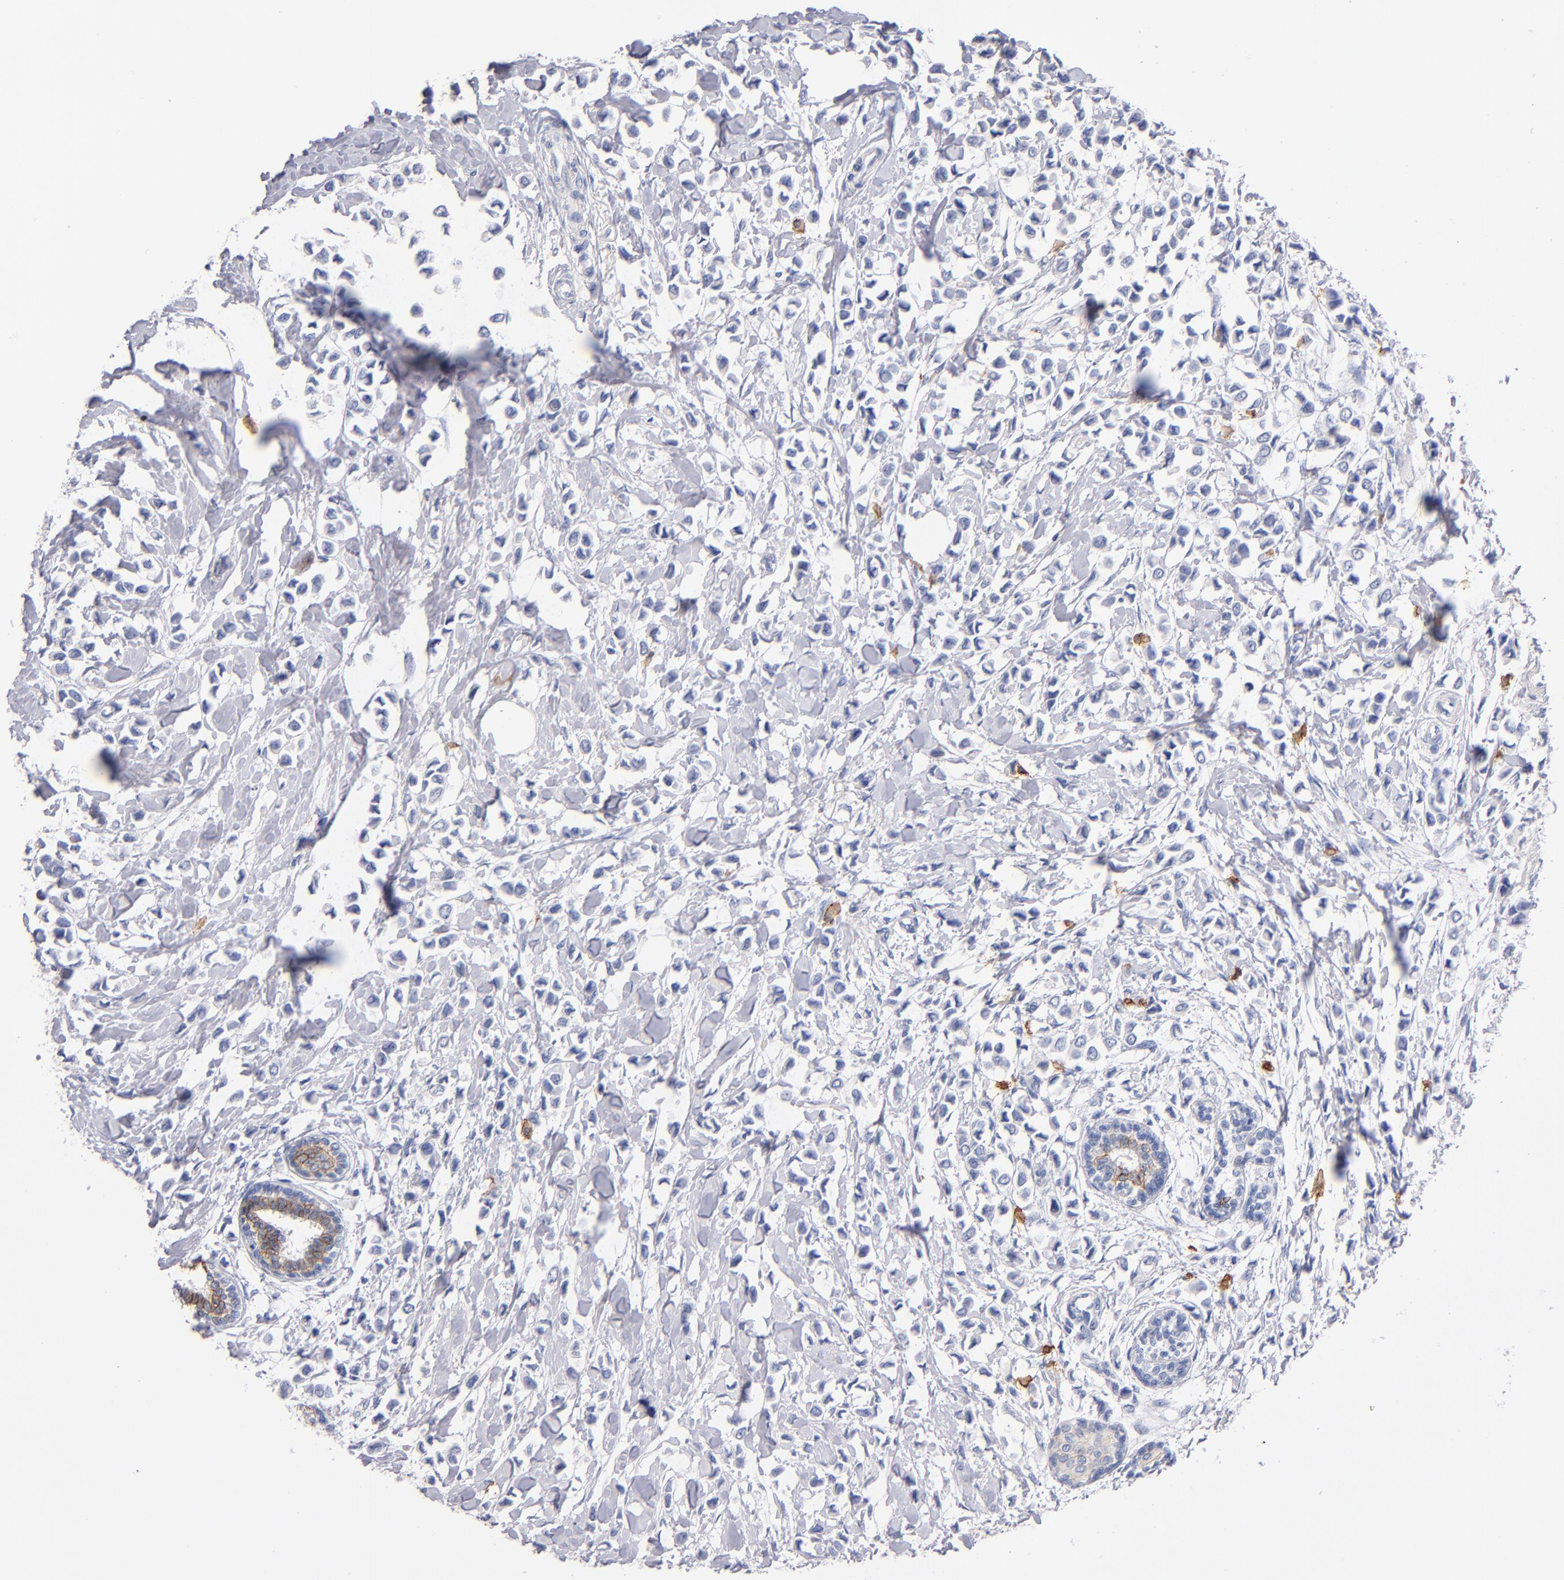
{"staining": {"intensity": "negative", "quantity": "none", "location": "none"}, "tissue": "breast cancer", "cell_type": "Tumor cells", "image_type": "cancer", "snomed": [{"axis": "morphology", "description": "Lobular carcinoma"}, {"axis": "topography", "description": "Breast"}], "caption": "Immunohistochemical staining of human breast cancer (lobular carcinoma) exhibits no significant staining in tumor cells.", "gene": "KIT", "patient": {"sex": "female", "age": 51}}